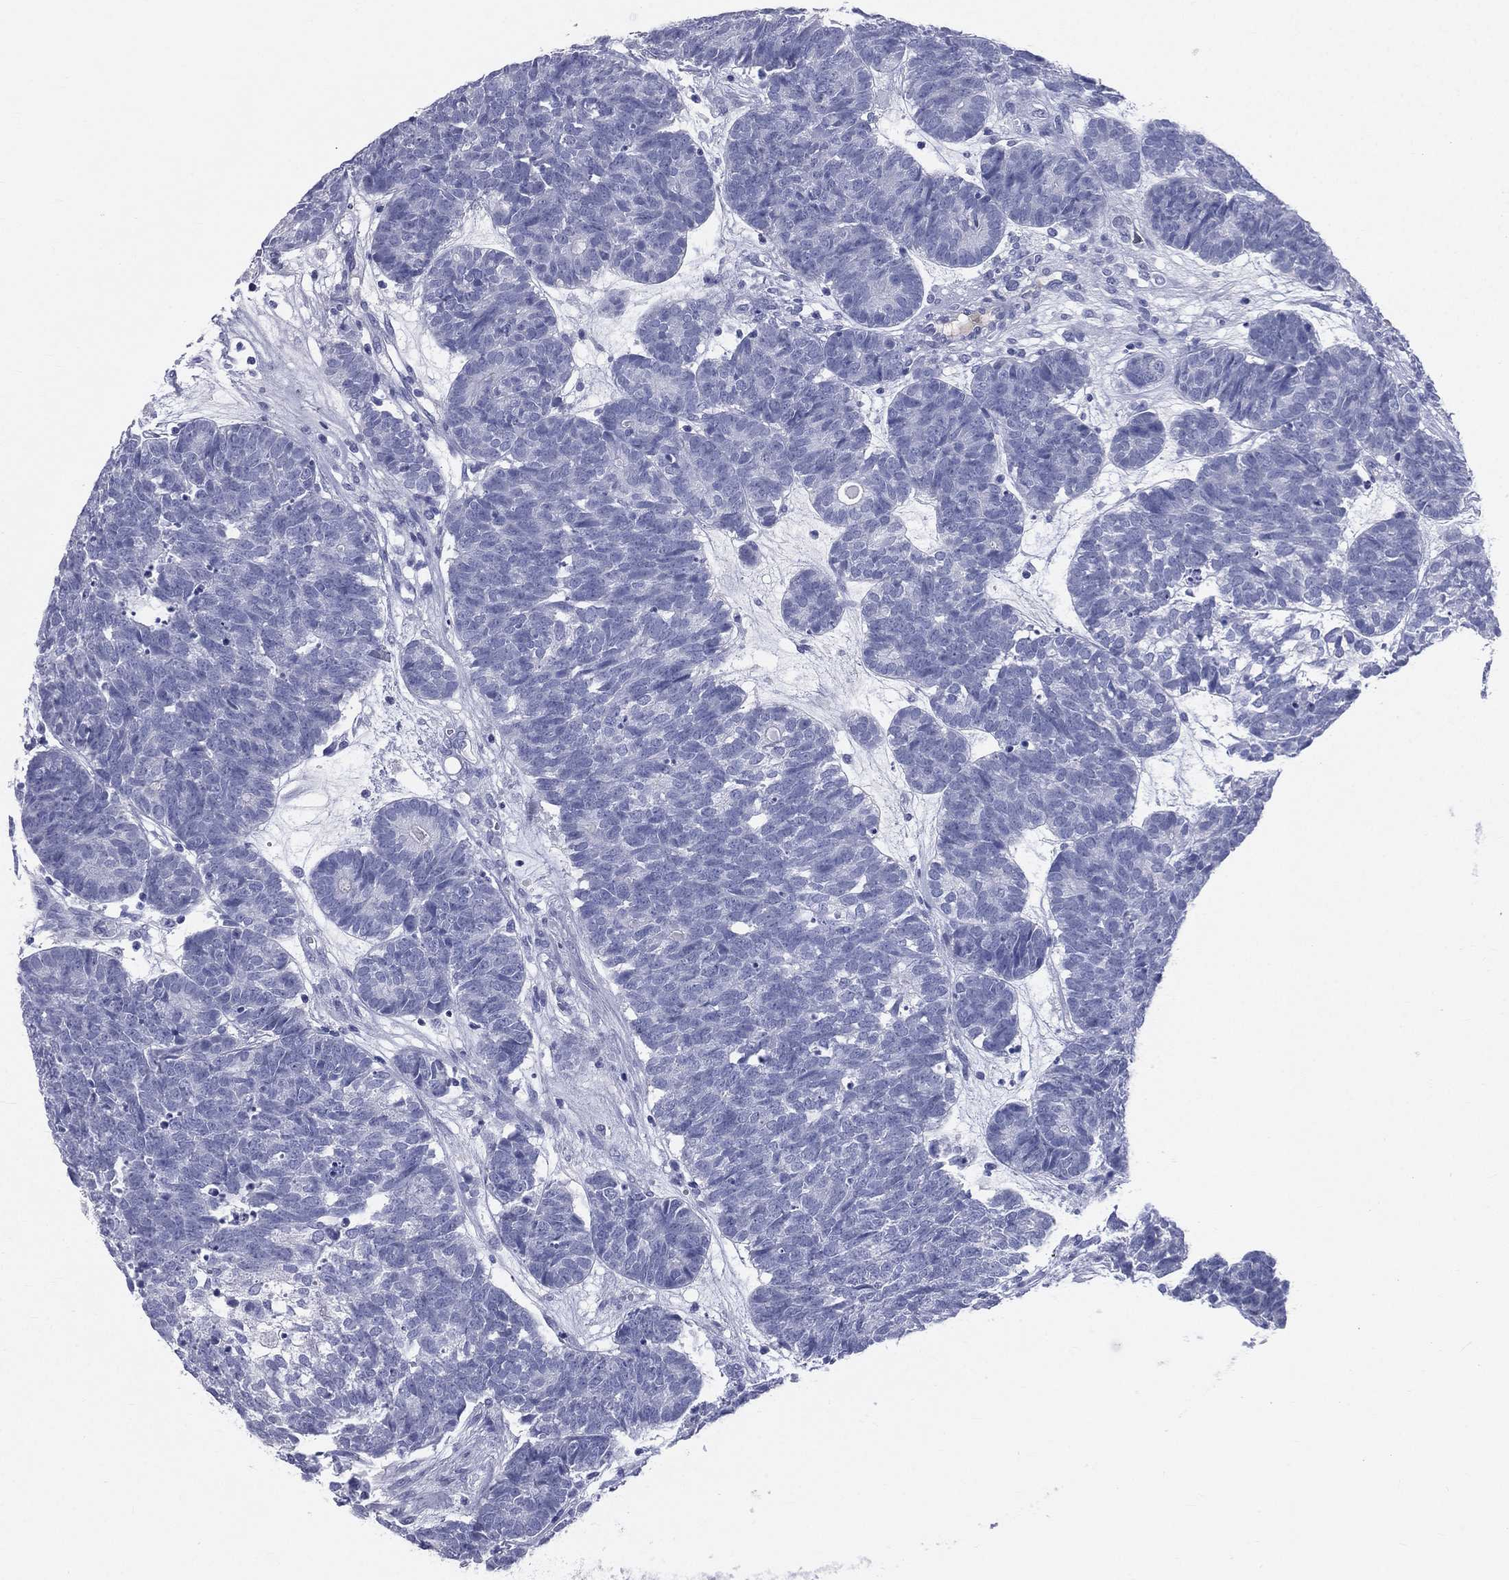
{"staining": {"intensity": "negative", "quantity": "none", "location": "none"}, "tissue": "head and neck cancer", "cell_type": "Tumor cells", "image_type": "cancer", "snomed": [{"axis": "morphology", "description": "Adenocarcinoma, NOS"}, {"axis": "topography", "description": "Head-Neck"}], "caption": "This photomicrograph is of head and neck cancer stained with immunohistochemistry (IHC) to label a protein in brown with the nuclei are counter-stained blue. There is no expression in tumor cells.", "gene": "HP", "patient": {"sex": "female", "age": 81}}